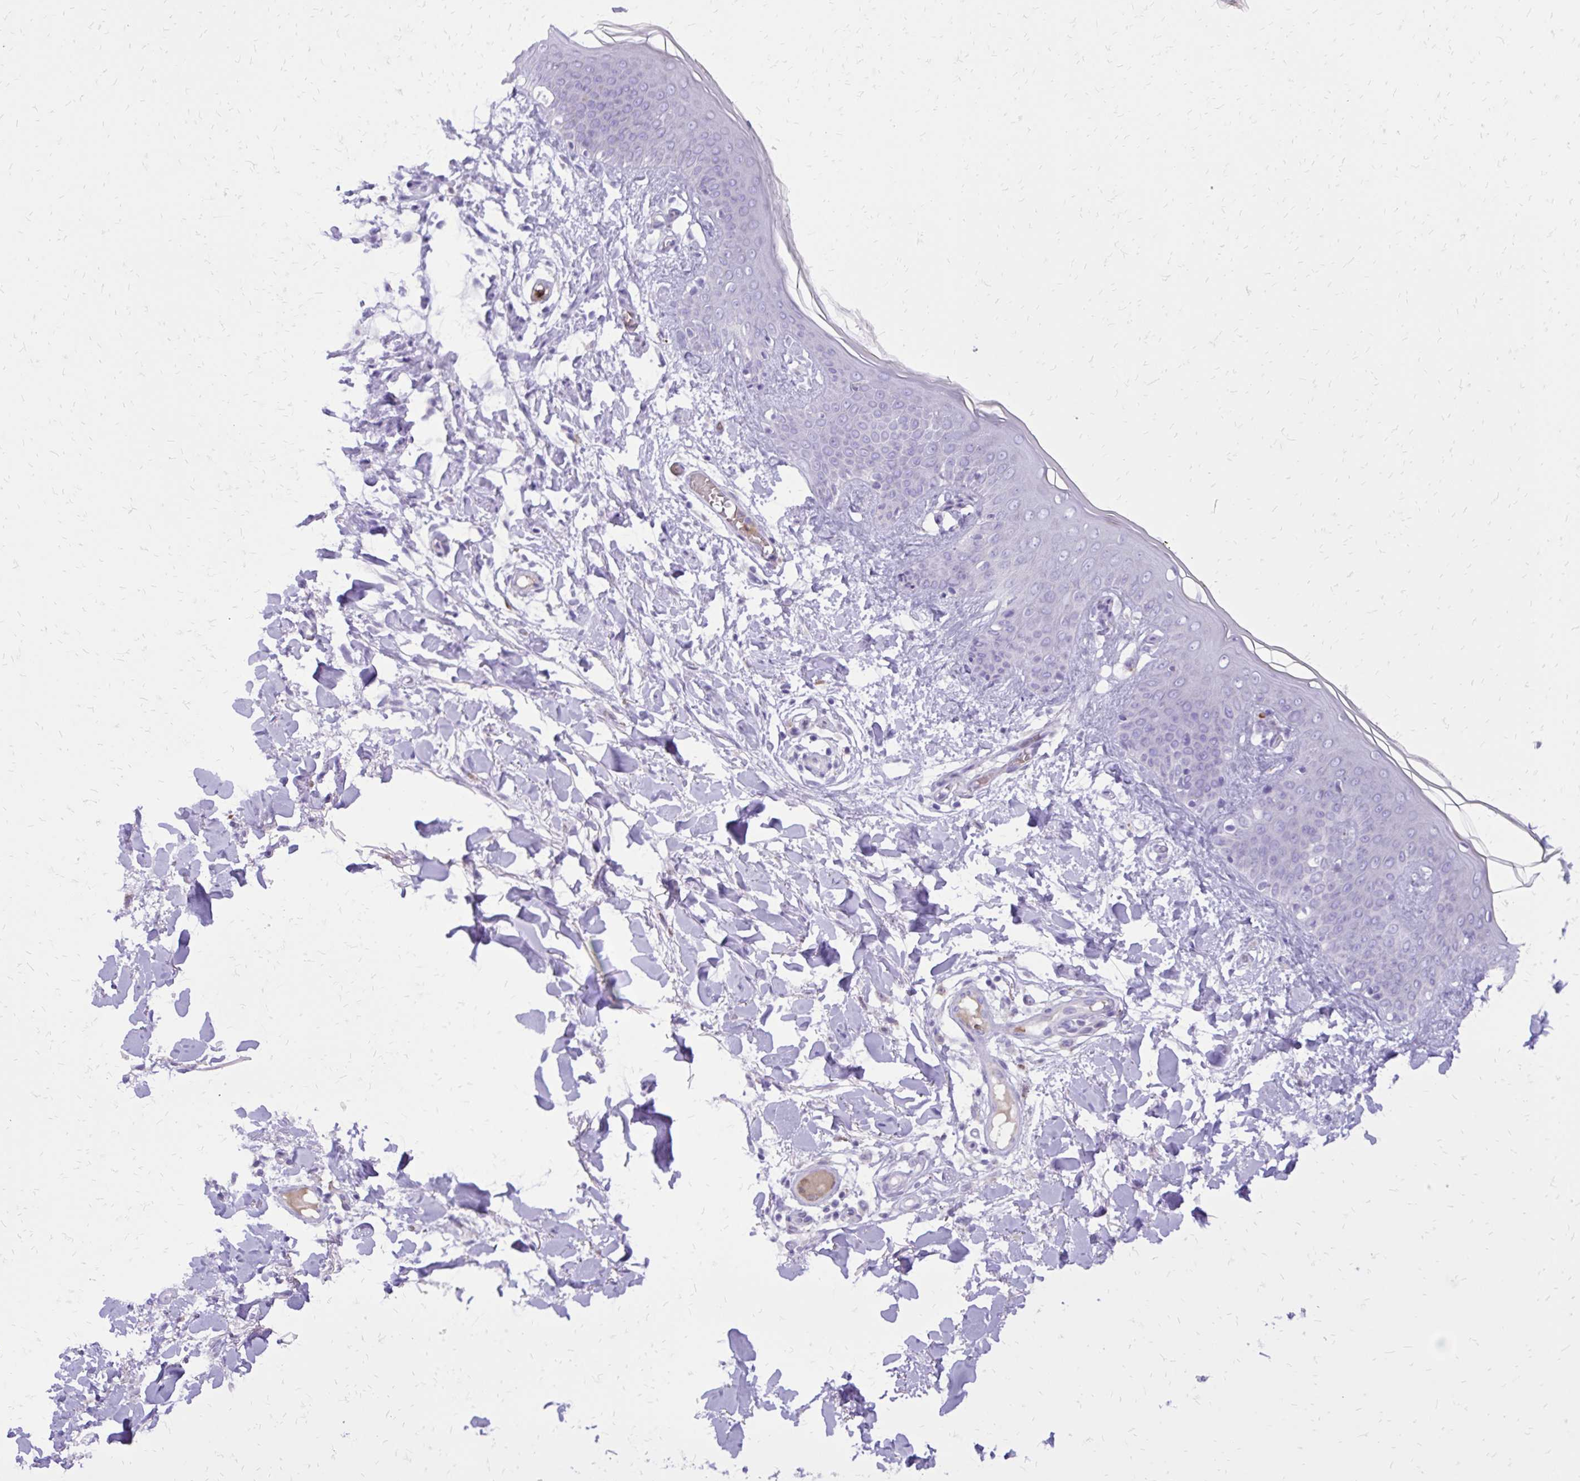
{"staining": {"intensity": "negative", "quantity": "none", "location": "none"}, "tissue": "skin", "cell_type": "Fibroblasts", "image_type": "normal", "snomed": [{"axis": "morphology", "description": "Normal tissue, NOS"}, {"axis": "topography", "description": "Skin"}], "caption": "Skin was stained to show a protein in brown. There is no significant expression in fibroblasts. (DAB (3,3'-diaminobenzidine) immunohistochemistry with hematoxylin counter stain).", "gene": "CAT", "patient": {"sex": "female", "age": 34}}